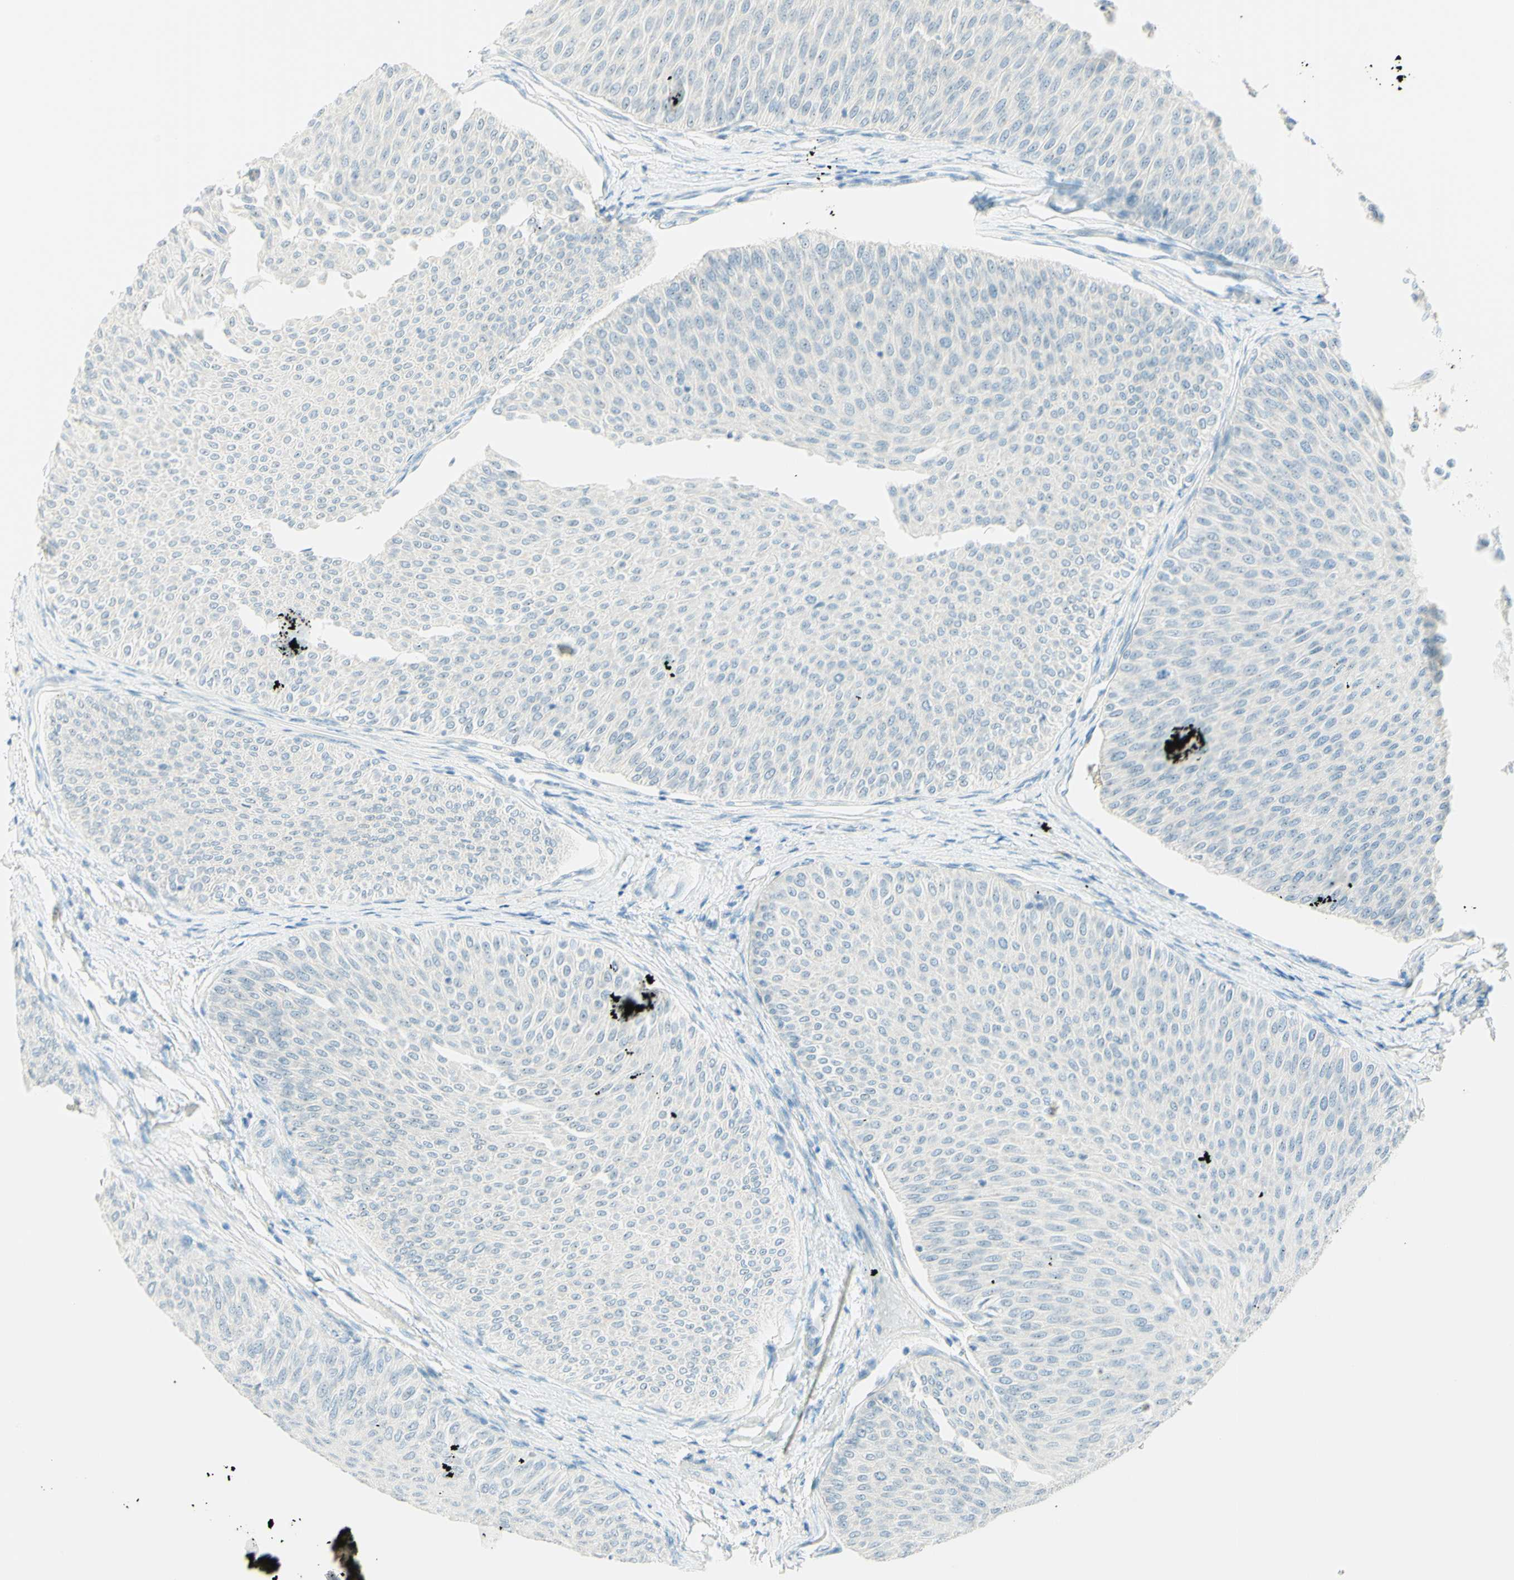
{"staining": {"intensity": "negative", "quantity": "none", "location": "none"}, "tissue": "urothelial cancer", "cell_type": "Tumor cells", "image_type": "cancer", "snomed": [{"axis": "morphology", "description": "Urothelial carcinoma, Low grade"}, {"axis": "topography", "description": "Urinary bladder"}], "caption": "Immunohistochemical staining of urothelial cancer shows no significant expression in tumor cells. Brightfield microscopy of immunohistochemistry (IHC) stained with DAB (3,3'-diaminobenzidine) (brown) and hematoxylin (blue), captured at high magnification.", "gene": "FMR1NB", "patient": {"sex": "male", "age": 78}}